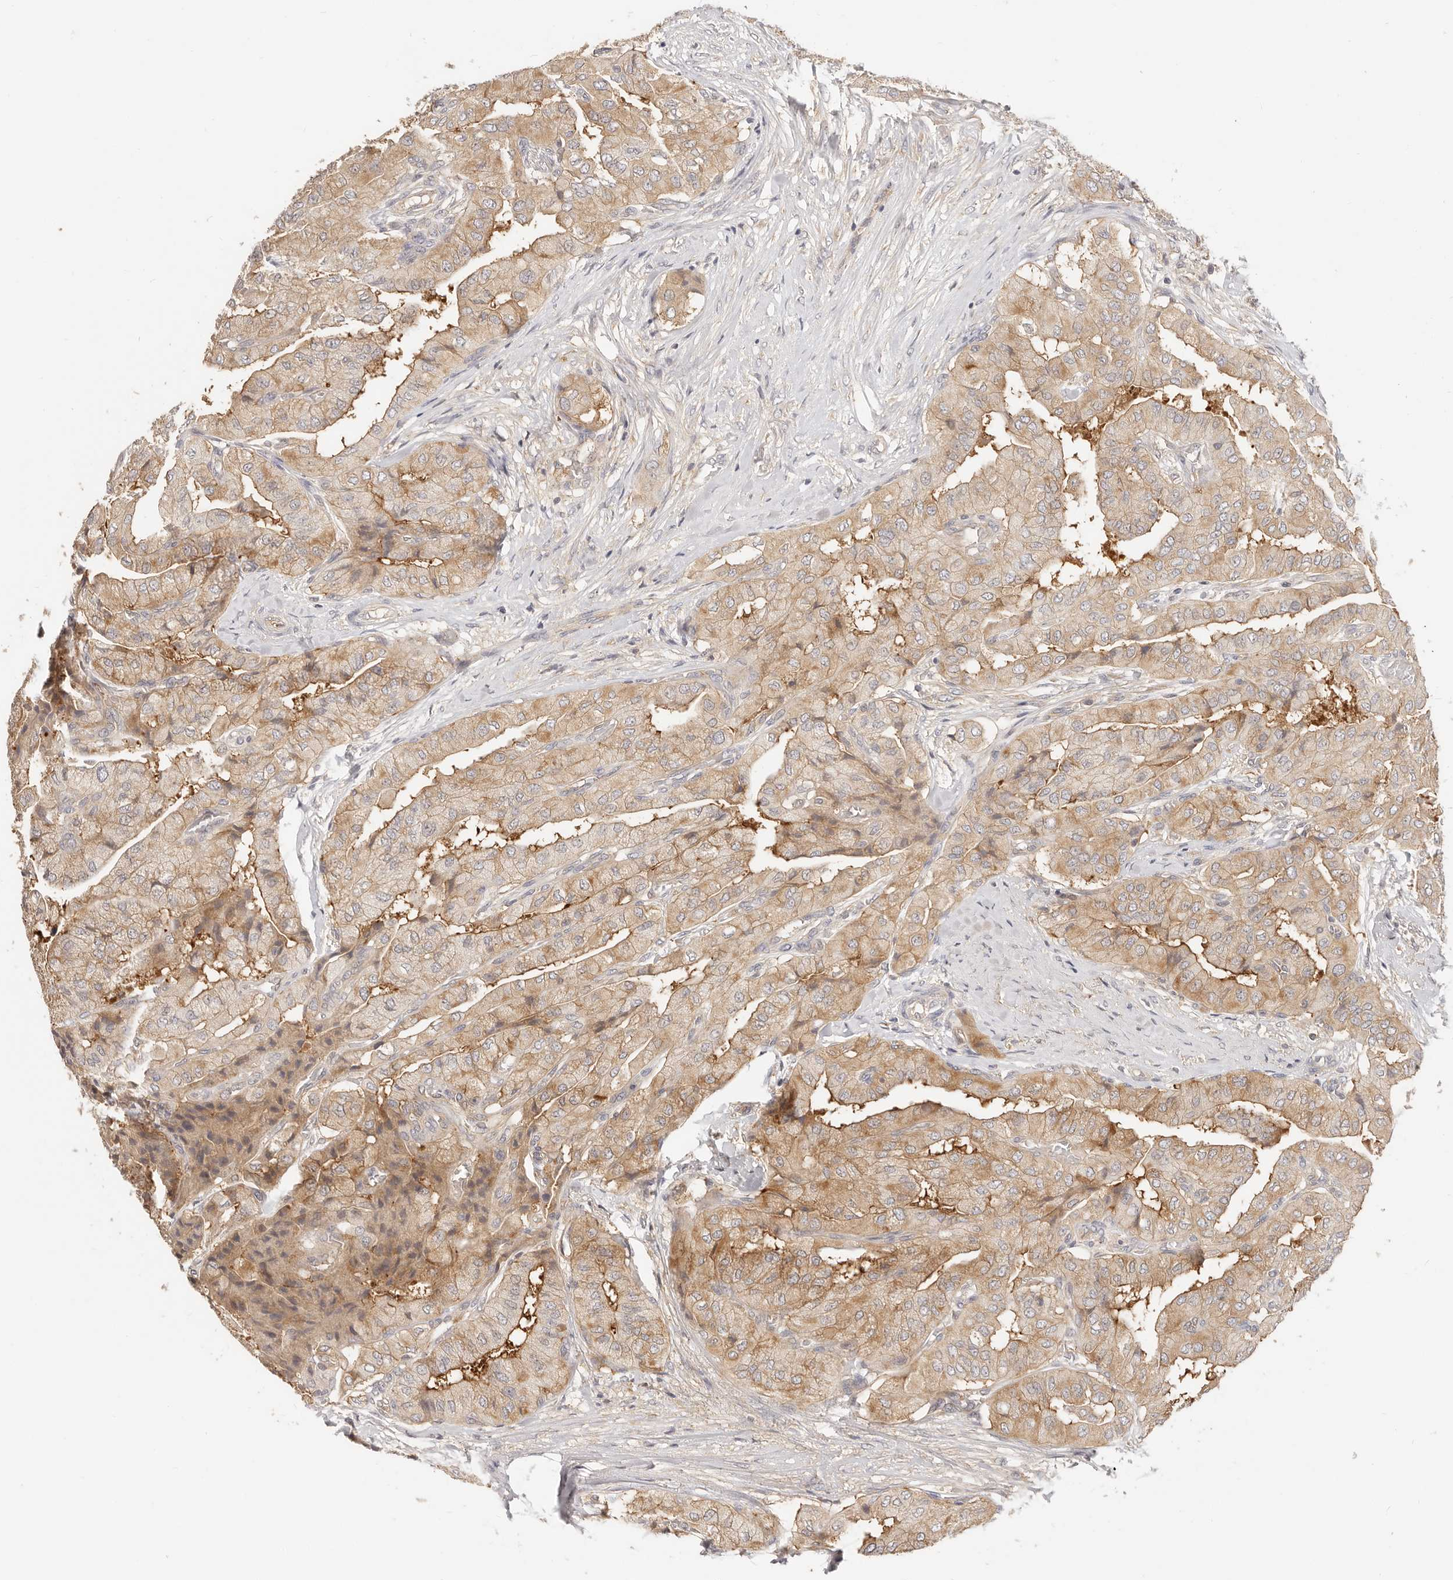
{"staining": {"intensity": "moderate", "quantity": "25%-75%", "location": "cytoplasmic/membranous"}, "tissue": "thyroid cancer", "cell_type": "Tumor cells", "image_type": "cancer", "snomed": [{"axis": "morphology", "description": "Papillary adenocarcinoma, NOS"}, {"axis": "topography", "description": "Thyroid gland"}], "caption": "Thyroid cancer (papillary adenocarcinoma) stained for a protein shows moderate cytoplasmic/membranous positivity in tumor cells.", "gene": "DTNBP1", "patient": {"sex": "female", "age": 59}}